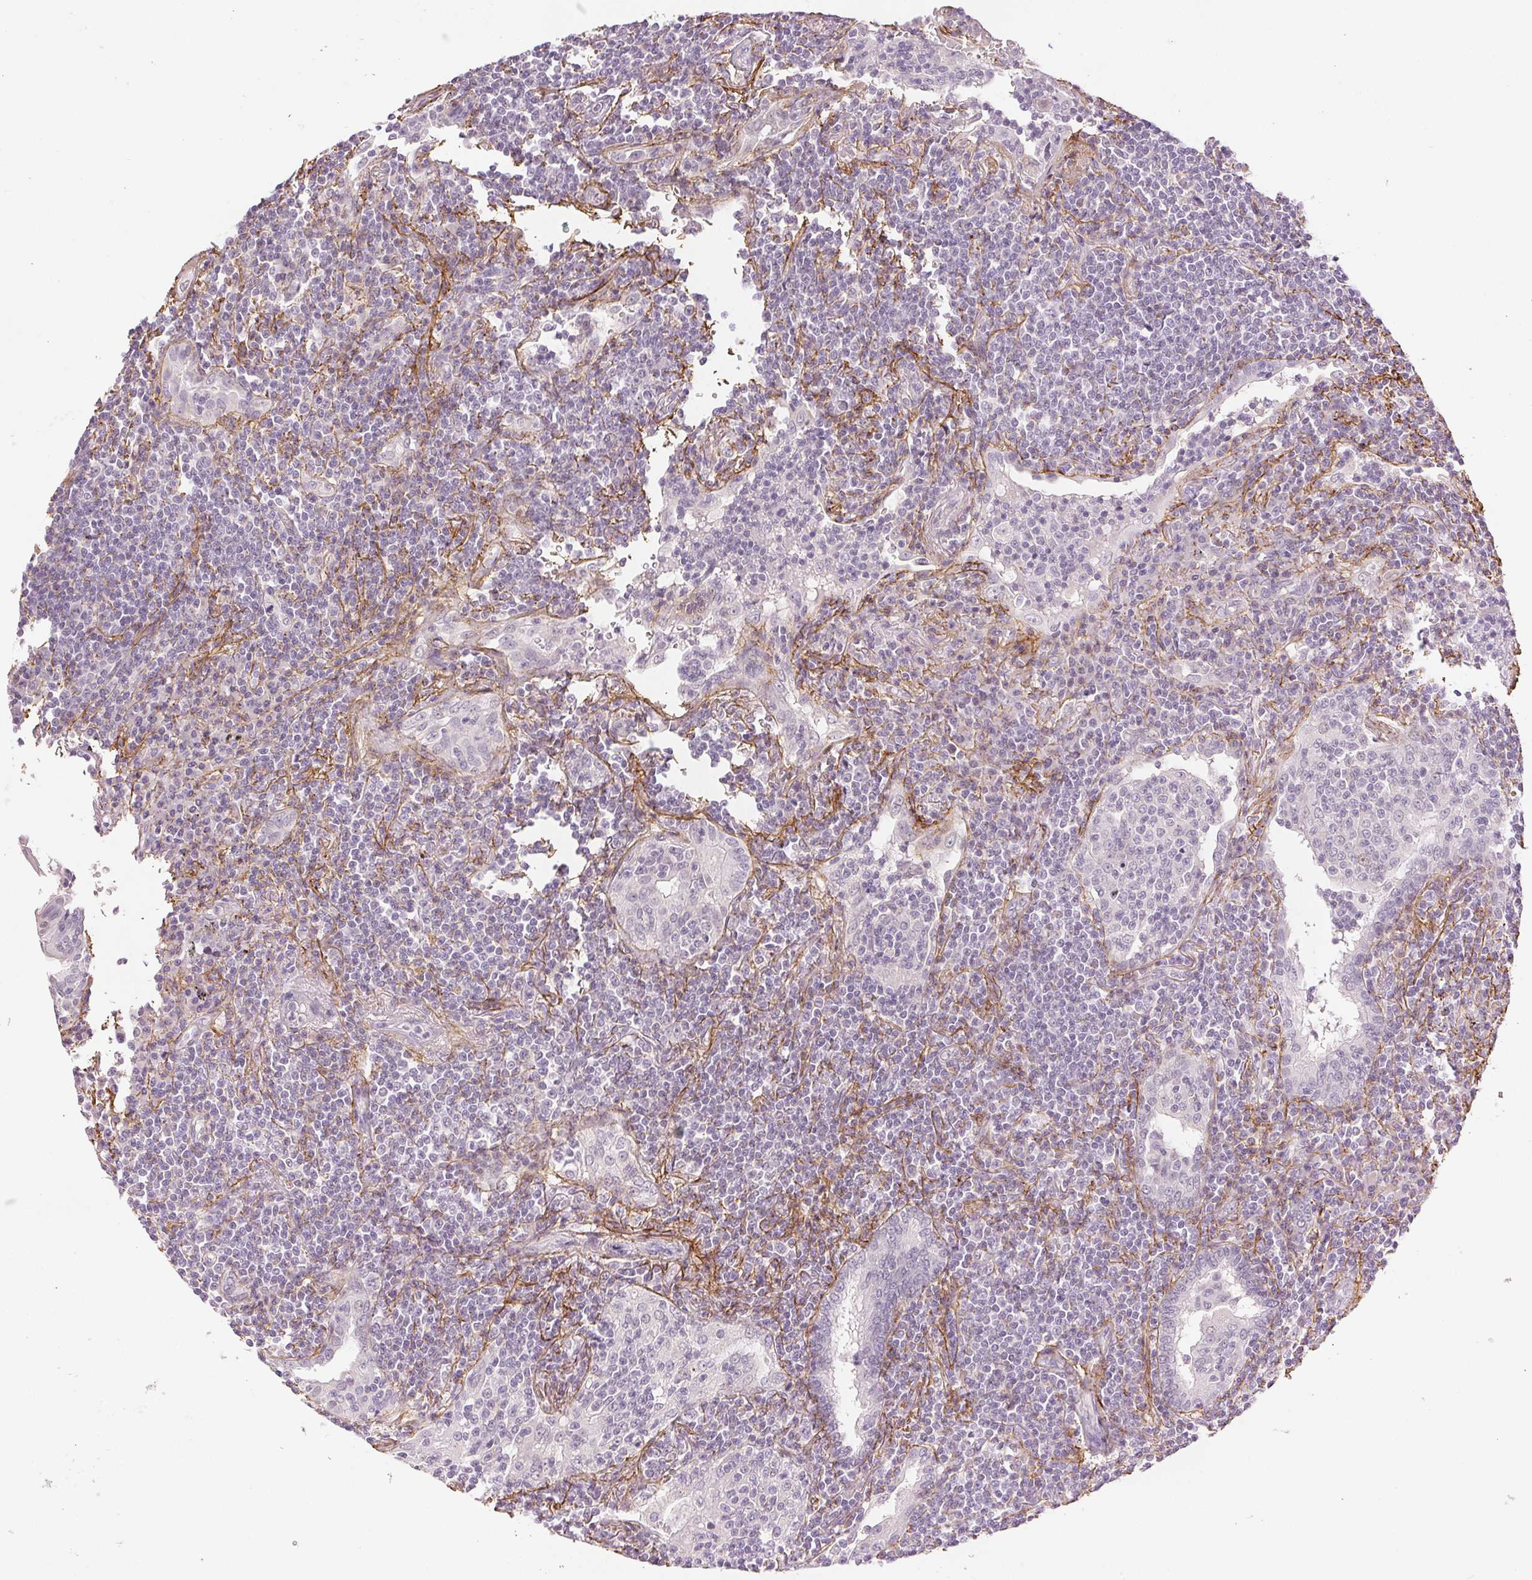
{"staining": {"intensity": "negative", "quantity": "none", "location": "none"}, "tissue": "lymphoma", "cell_type": "Tumor cells", "image_type": "cancer", "snomed": [{"axis": "morphology", "description": "Malignant lymphoma, non-Hodgkin's type, Low grade"}, {"axis": "topography", "description": "Lung"}], "caption": "DAB immunohistochemical staining of malignant lymphoma, non-Hodgkin's type (low-grade) demonstrates no significant staining in tumor cells. Brightfield microscopy of IHC stained with DAB (3,3'-diaminobenzidine) (brown) and hematoxylin (blue), captured at high magnification.", "gene": "FBN1", "patient": {"sex": "female", "age": 71}}